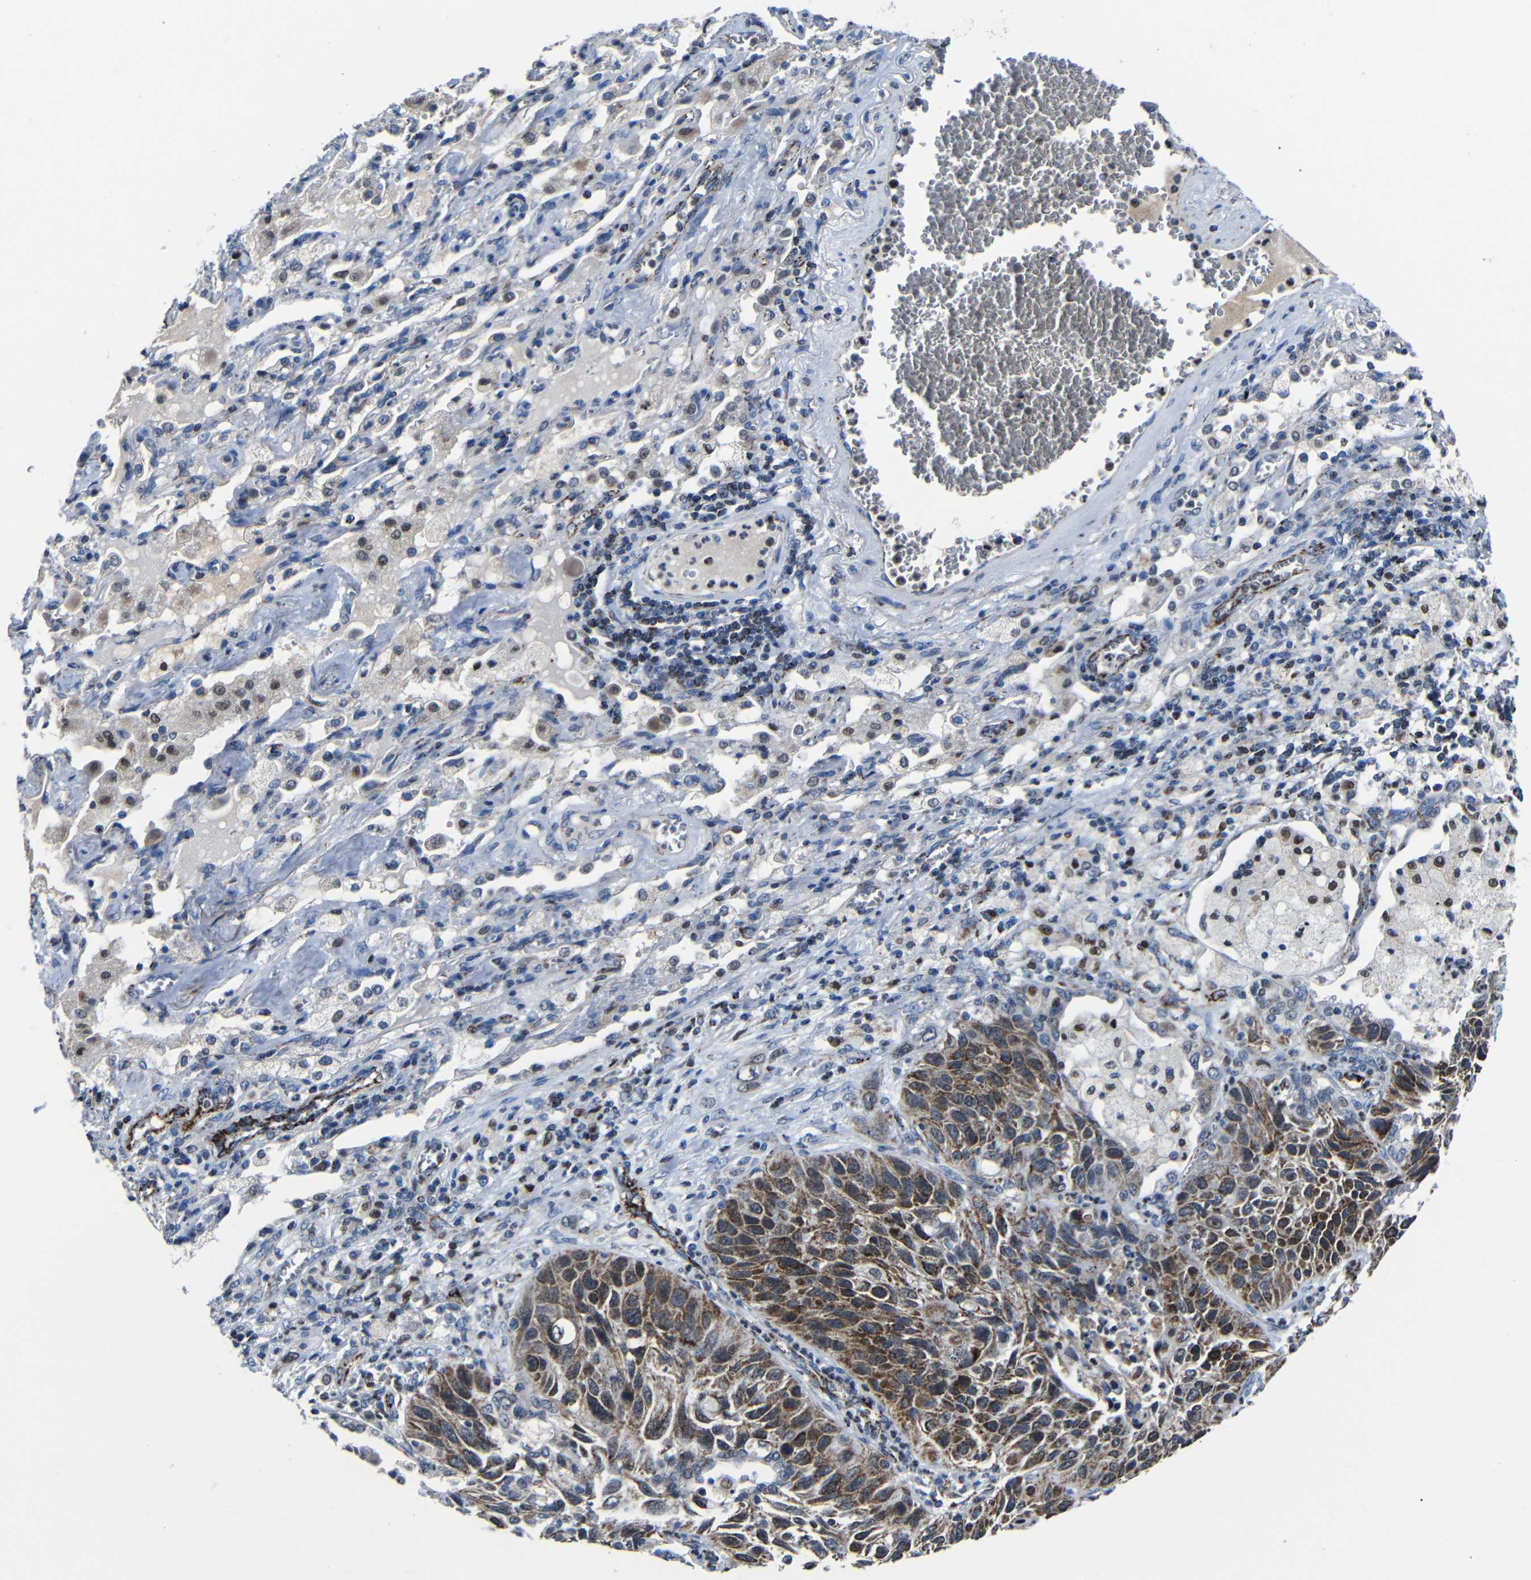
{"staining": {"intensity": "moderate", "quantity": ">75%", "location": "cytoplasmic/membranous"}, "tissue": "lung cancer", "cell_type": "Tumor cells", "image_type": "cancer", "snomed": [{"axis": "morphology", "description": "Squamous cell carcinoma, NOS"}, {"axis": "topography", "description": "Lung"}], "caption": "There is medium levels of moderate cytoplasmic/membranous staining in tumor cells of lung squamous cell carcinoma, as demonstrated by immunohistochemical staining (brown color).", "gene": "CA5B", "patient": {"sex": "female", "age": 76}}